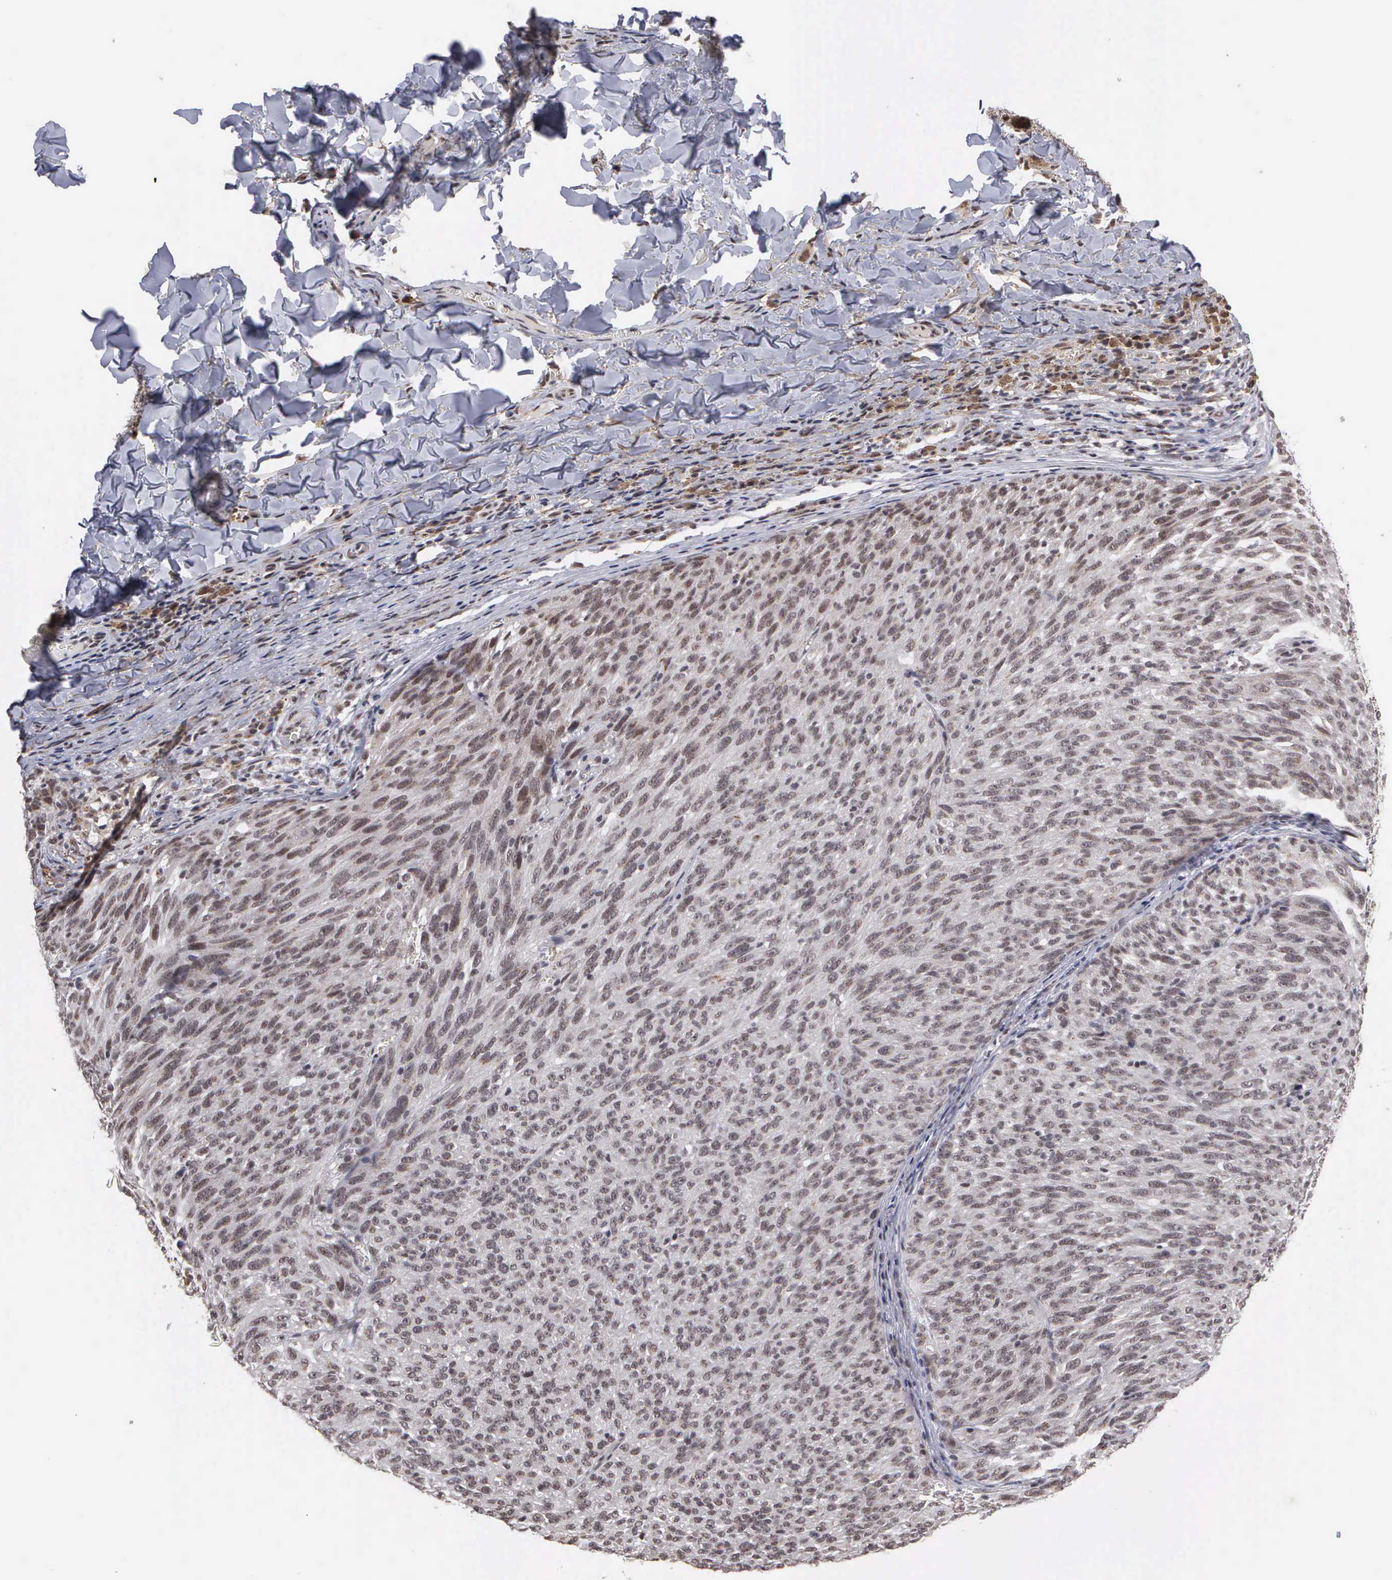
{"staining": {"intensity": "moderate", "quantity": ">75%", "location": "nuclear"}, "tissue": "melanoma", "cell_type": "Tumor cells", "image_type": "cancer", "snomed": [{"axis": "morphology", "description": "Malignant melanoma, NOS"}, {"axis": "topography", "description": "Skin"}], "caption": "Malignant melanoma was stained to show a protein in brown. There is medium levels of moderate nuclear expression in approximately >75% of tumor cells.", "gene": "GTF2A1", "patient": {"sex": "male", "age": 76}}